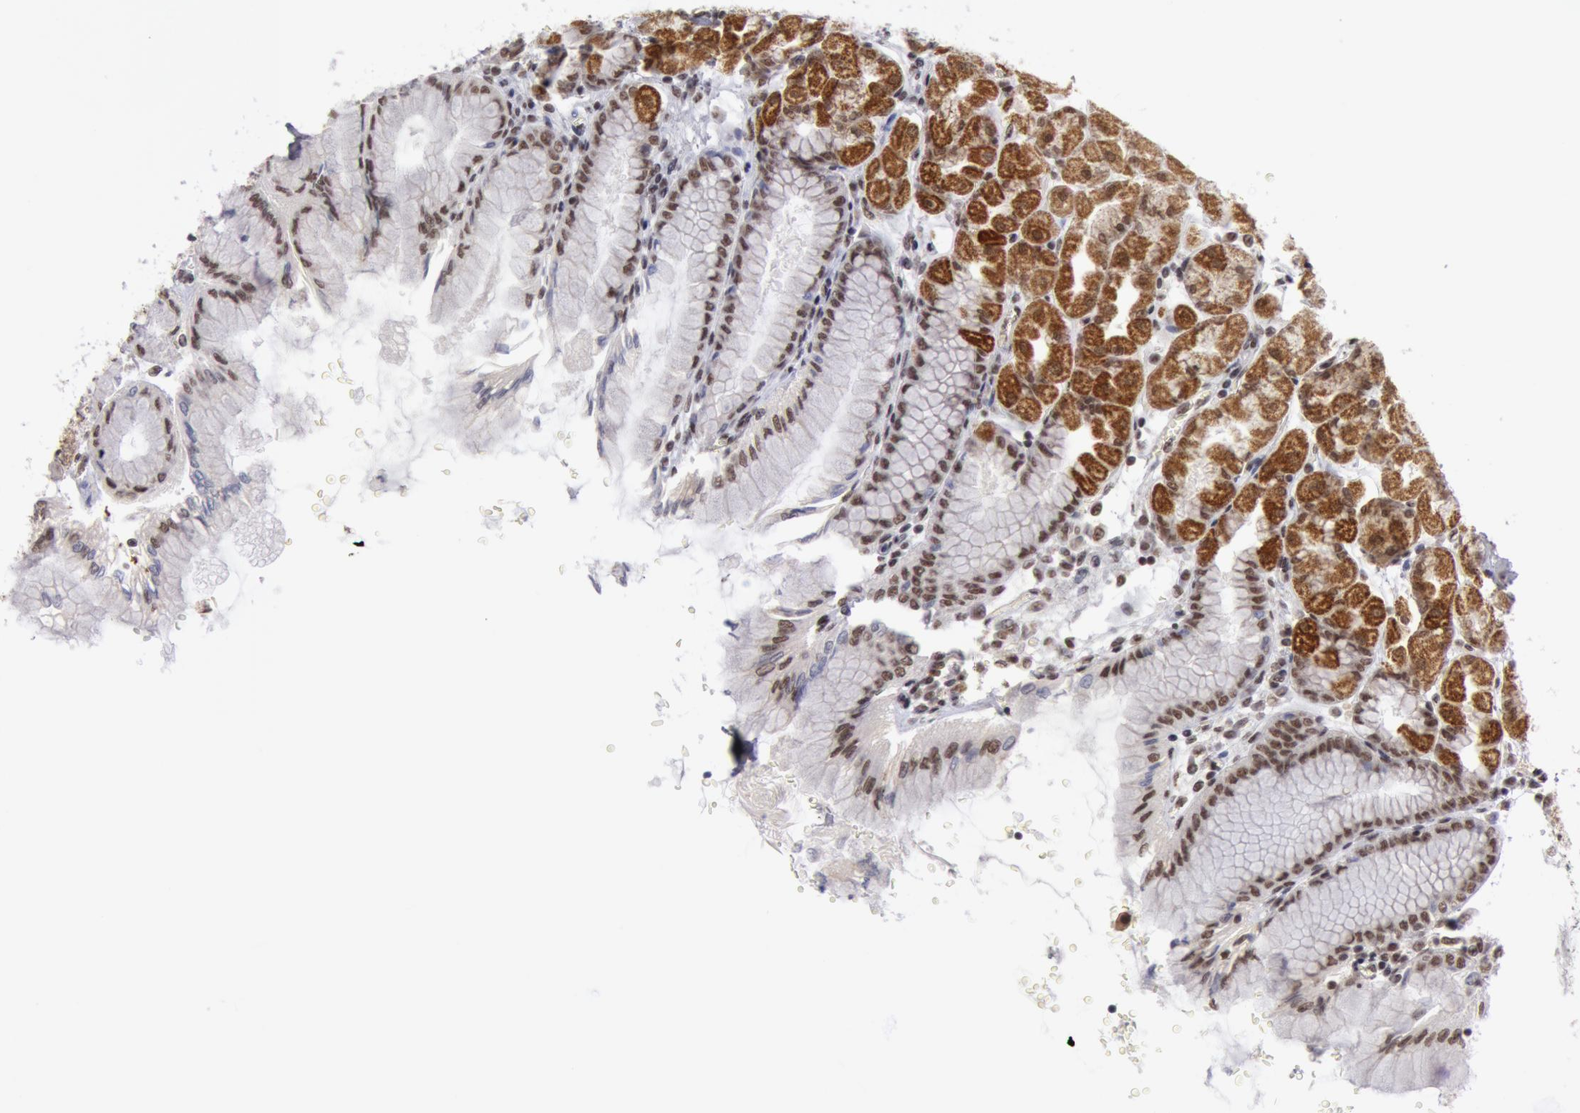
{"staining": {"intensity": "strong", "quantity": ">75%", "location": "cytoplasmic/membranous,nuclear"}, "tissue": "stomach", "cell_type": "Glandular cells", "image_type": "normal", "snomed": [{"axis": "morphology", "description": "Normal tissue, NOS"}, {"axis": "topography", "description": "Stomach, upper"}], "caption": "Glandular cells exhibit high levels of strong cytoplasmic/membranous,nuclear expression in approximately >75% of cells in unremarkable stomach.", "gene": "VRTN", "patient": {"sex": "female", "age": 56}}